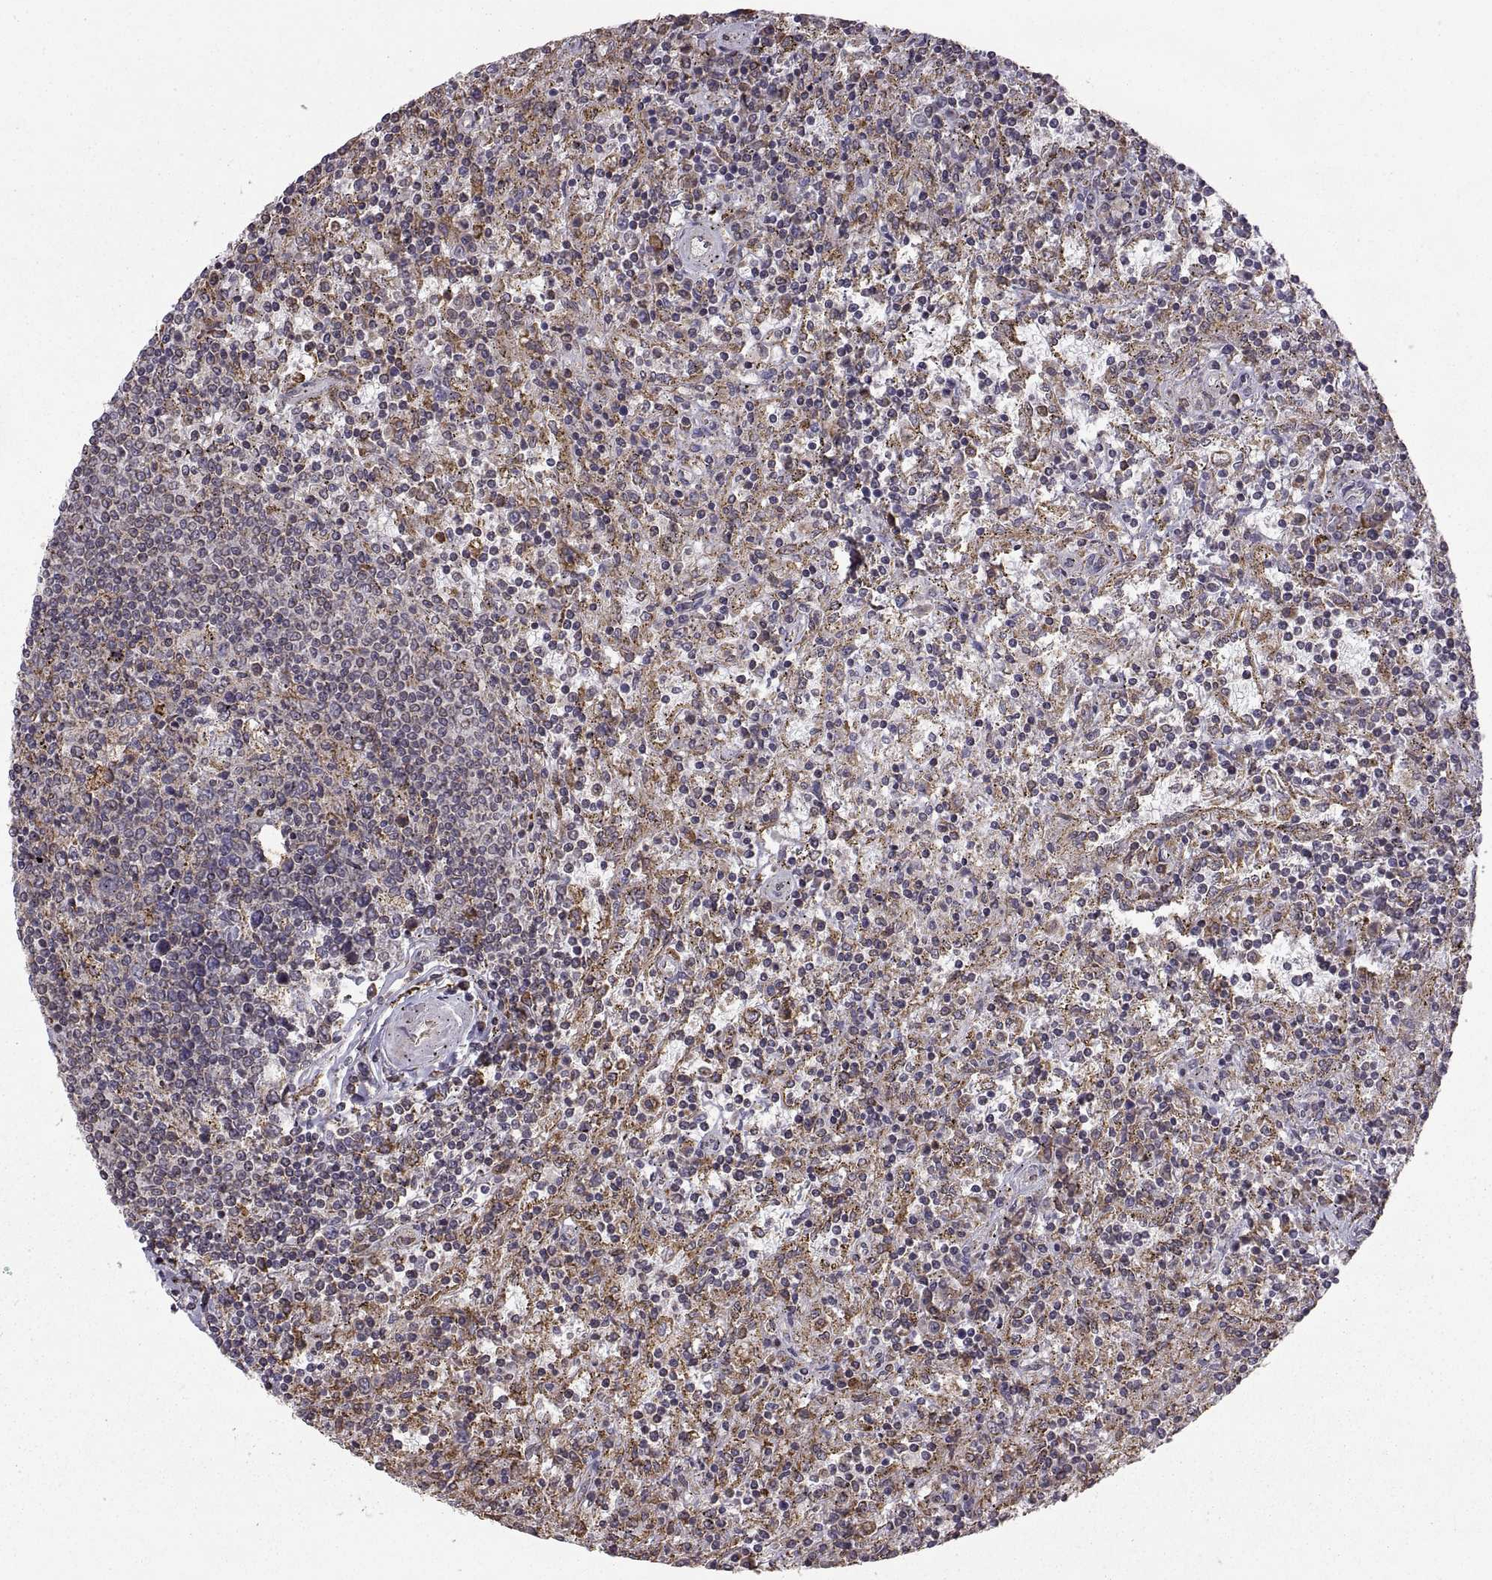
{"staining": {"intensity": "negative", "quantity": "none", "location": "none"}, "tissue": "lymphoma", "cell_type": "Tumor cells", "image_type": "cancer", "snomed": [{"axis": "morphology", "description": "Malignant lymphoma, non-Hodgkin's type, Low grade"}, {"axis": "topography", "description": "Spleen"}], "caption": "Tumor cells show no significant staining in malignant lymphoma, non-Hodgkin's type (low-grade).", "gene": "PDIA3", "patient": {"sex": "male", "age": 62}}